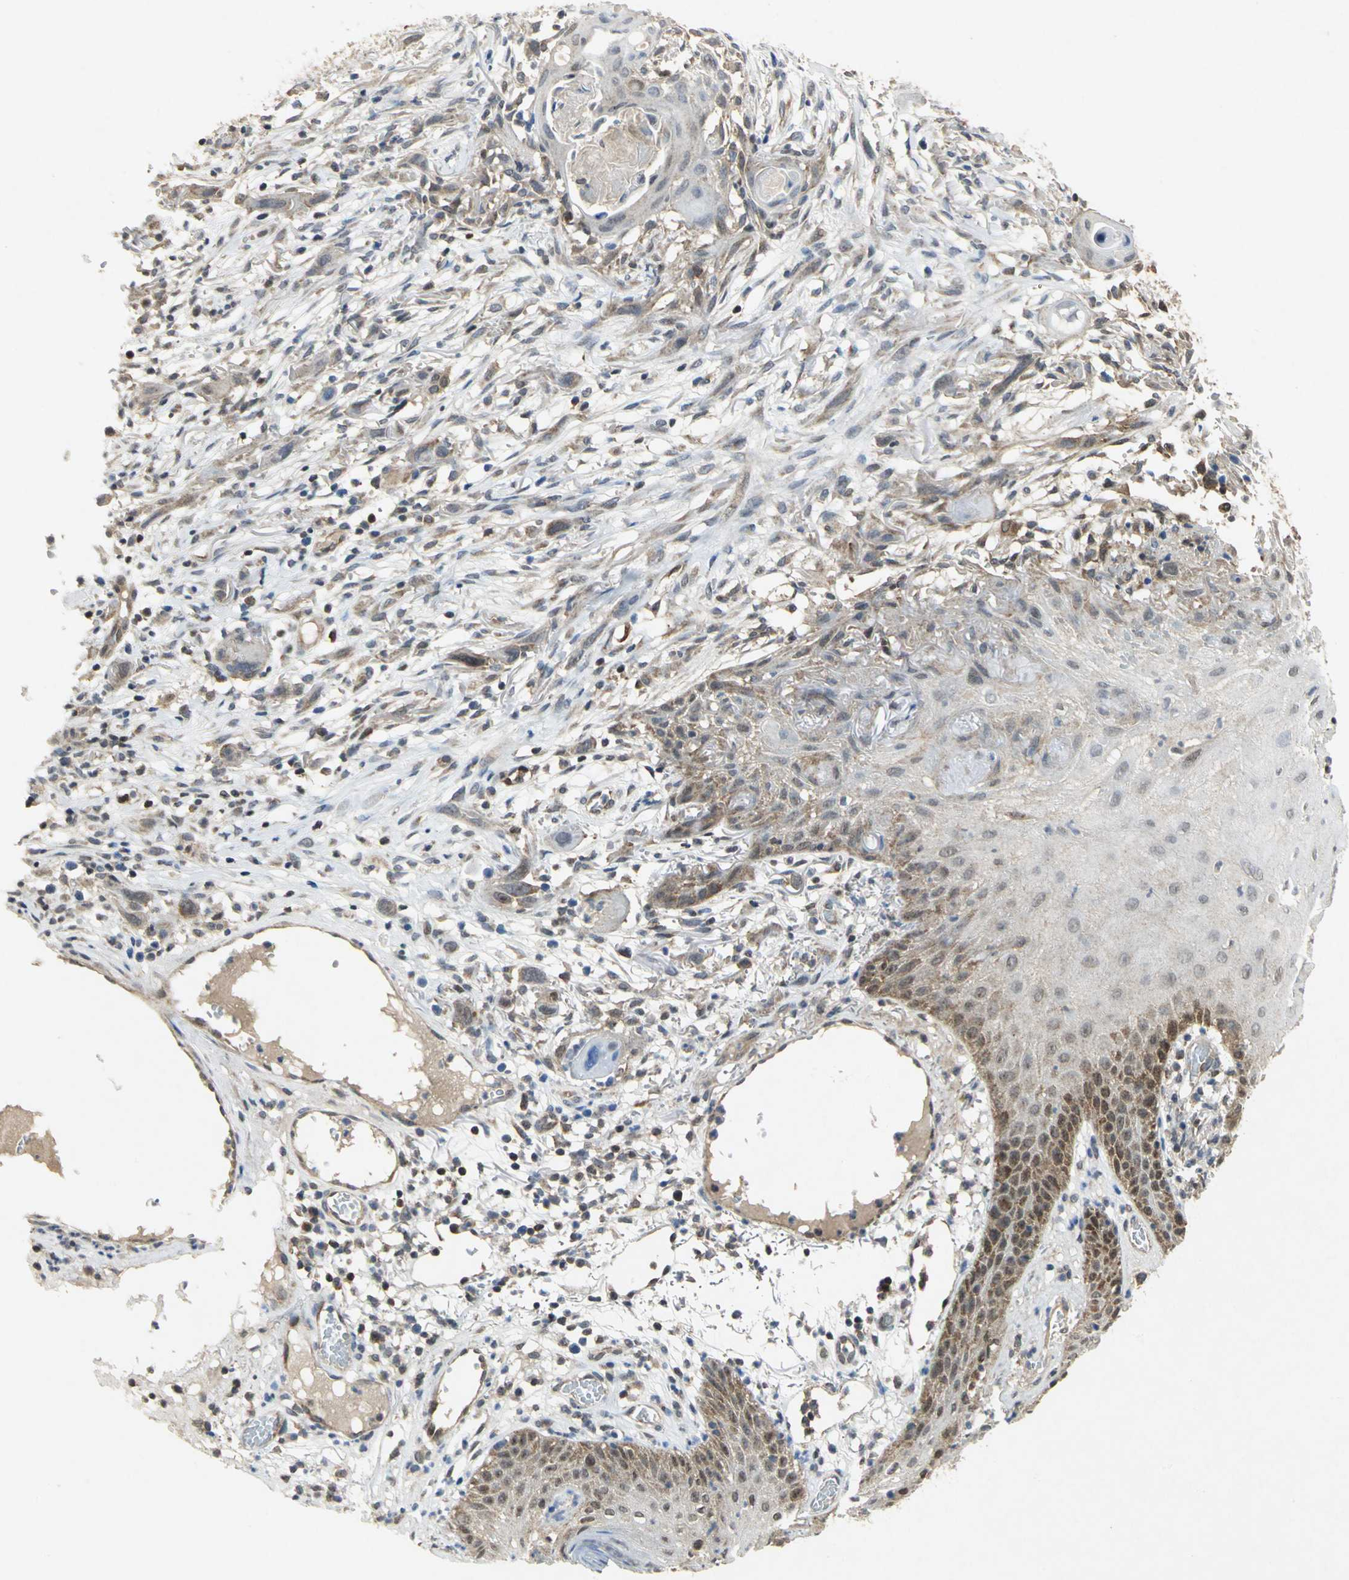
{"staining": {"intensity": "weak", "quantity": "<25%", "location": "cytoplasmic/membranous"}, "tissue": "skin cancer", "cell_type": "Tumor cells", "image_type": "cancer", "snomed": [{"axis": "morphology", "description": "Normal tissue, NOS"}, {"axis": "morphology", "description": "Squamous cell carcinoma, NOS"}, {"axis": "topography", "description": "Skin"}], "caption": "A high-resolution histopathology image shows immunohistochemistry staining of skin cancer, which displays no significant staining in tumor cells. The staining is performed using DAB brown chromogen with nuclei counter-stained in using hematoxylin.", "gene": "PPIA", "patient": {"sex": "female", "age": 59}}